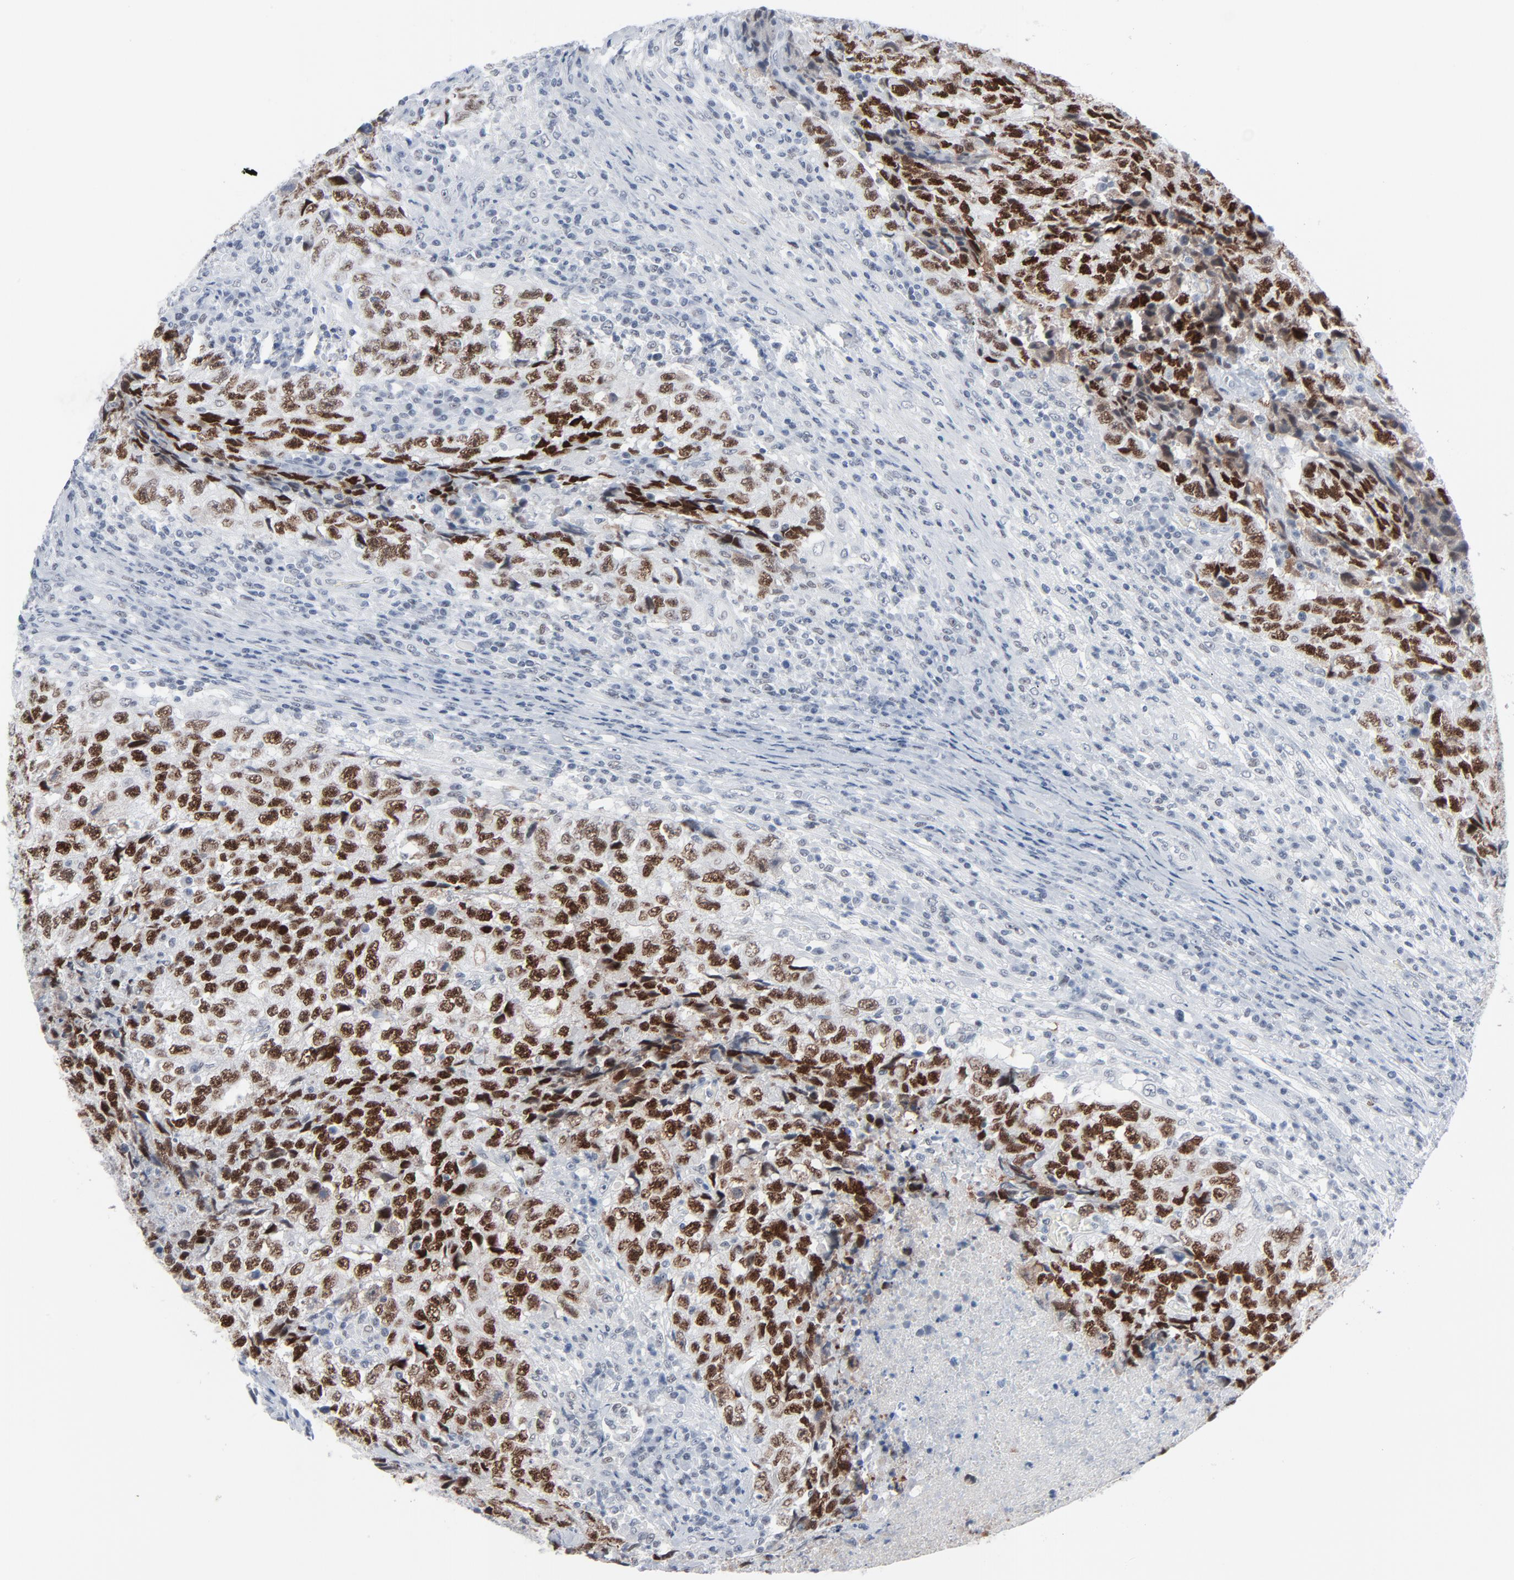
{"staining": {"intensity": "strong", "quantity": ">75%", "location": "nuclear"}, "tissue": "testis cancer", "cell_type": "Tumor cells", "image_type": "cancer", "snomed": [{"axis": "morphology", "description": "Necrosis, NOS"}, {"axis": "morphology", "description": "Carcinoma, Embryonal, NOS"}, {"axis": "topography", "description": "Testis"}], "caption": "Immunohistochemistry (DAB (3,3'-diaminobenzidine)) staining of human testis embryonal carcinoma displays strong nuclear protein expression in approximately >75% of tumor cells. (DAB = brown stain, brightfield microscopy at high magnification).", "gene": "SIRT1", "patient": {"sex": "male", "age": 19}}